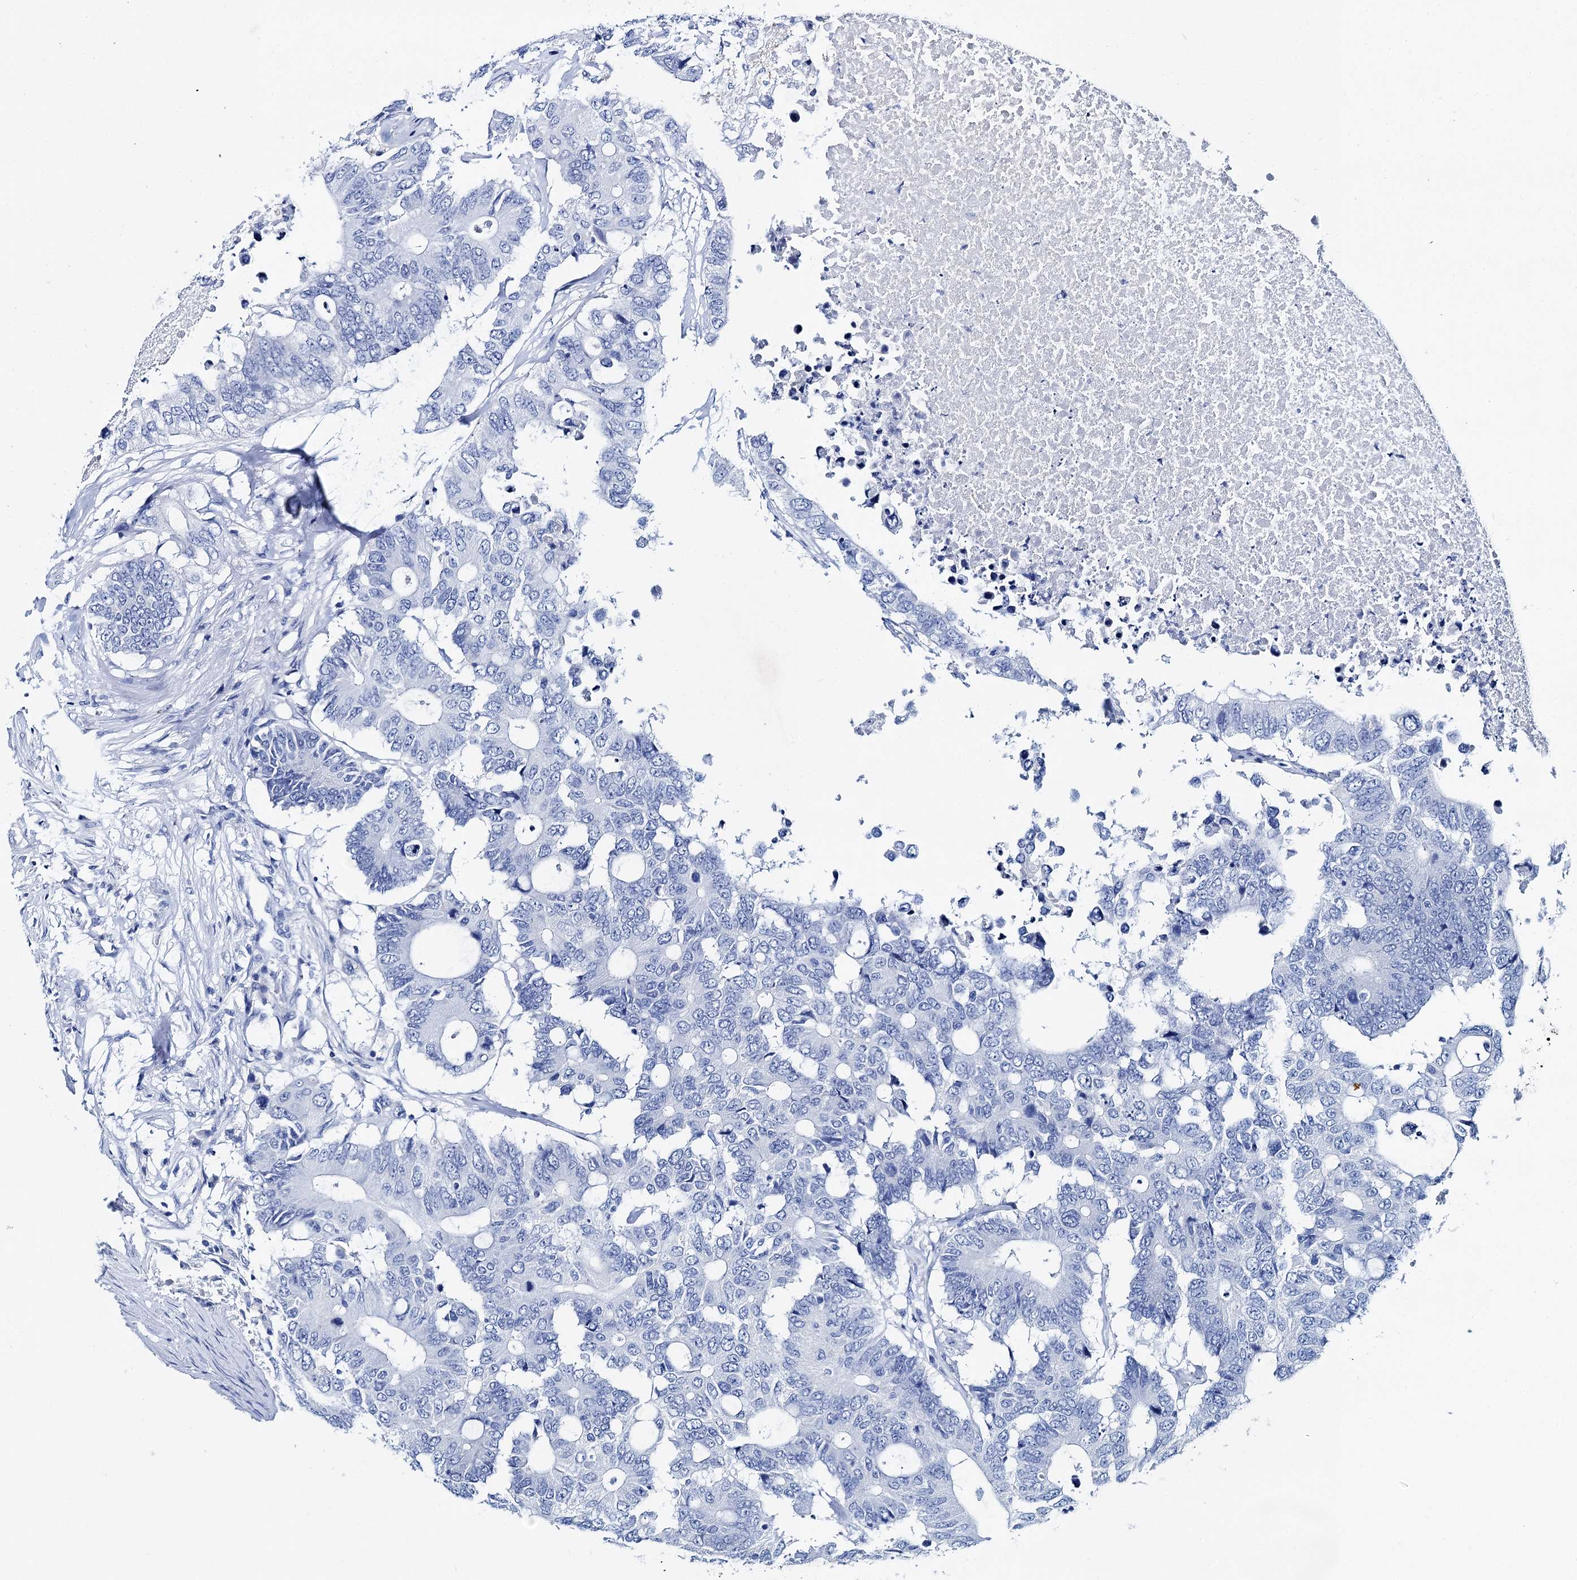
{"staining": {"intensity": "negative", "quantity": "none", "location": "none"}, "tissue": "colorectal cancer", "cell_type": "Tumor cells", "image_type": "cancer", "snomed": [{"axis": "morphology", "description": "Adenocarcinoma, NOS"}, {"axis": "topography", "description": "Colon"}], "caption": "Tumor cells are negative for brown protein staining in adenocarcinoma (colorectal).", "gene": "BRINP1", "patient": {"sex": "male", "age": 71}}